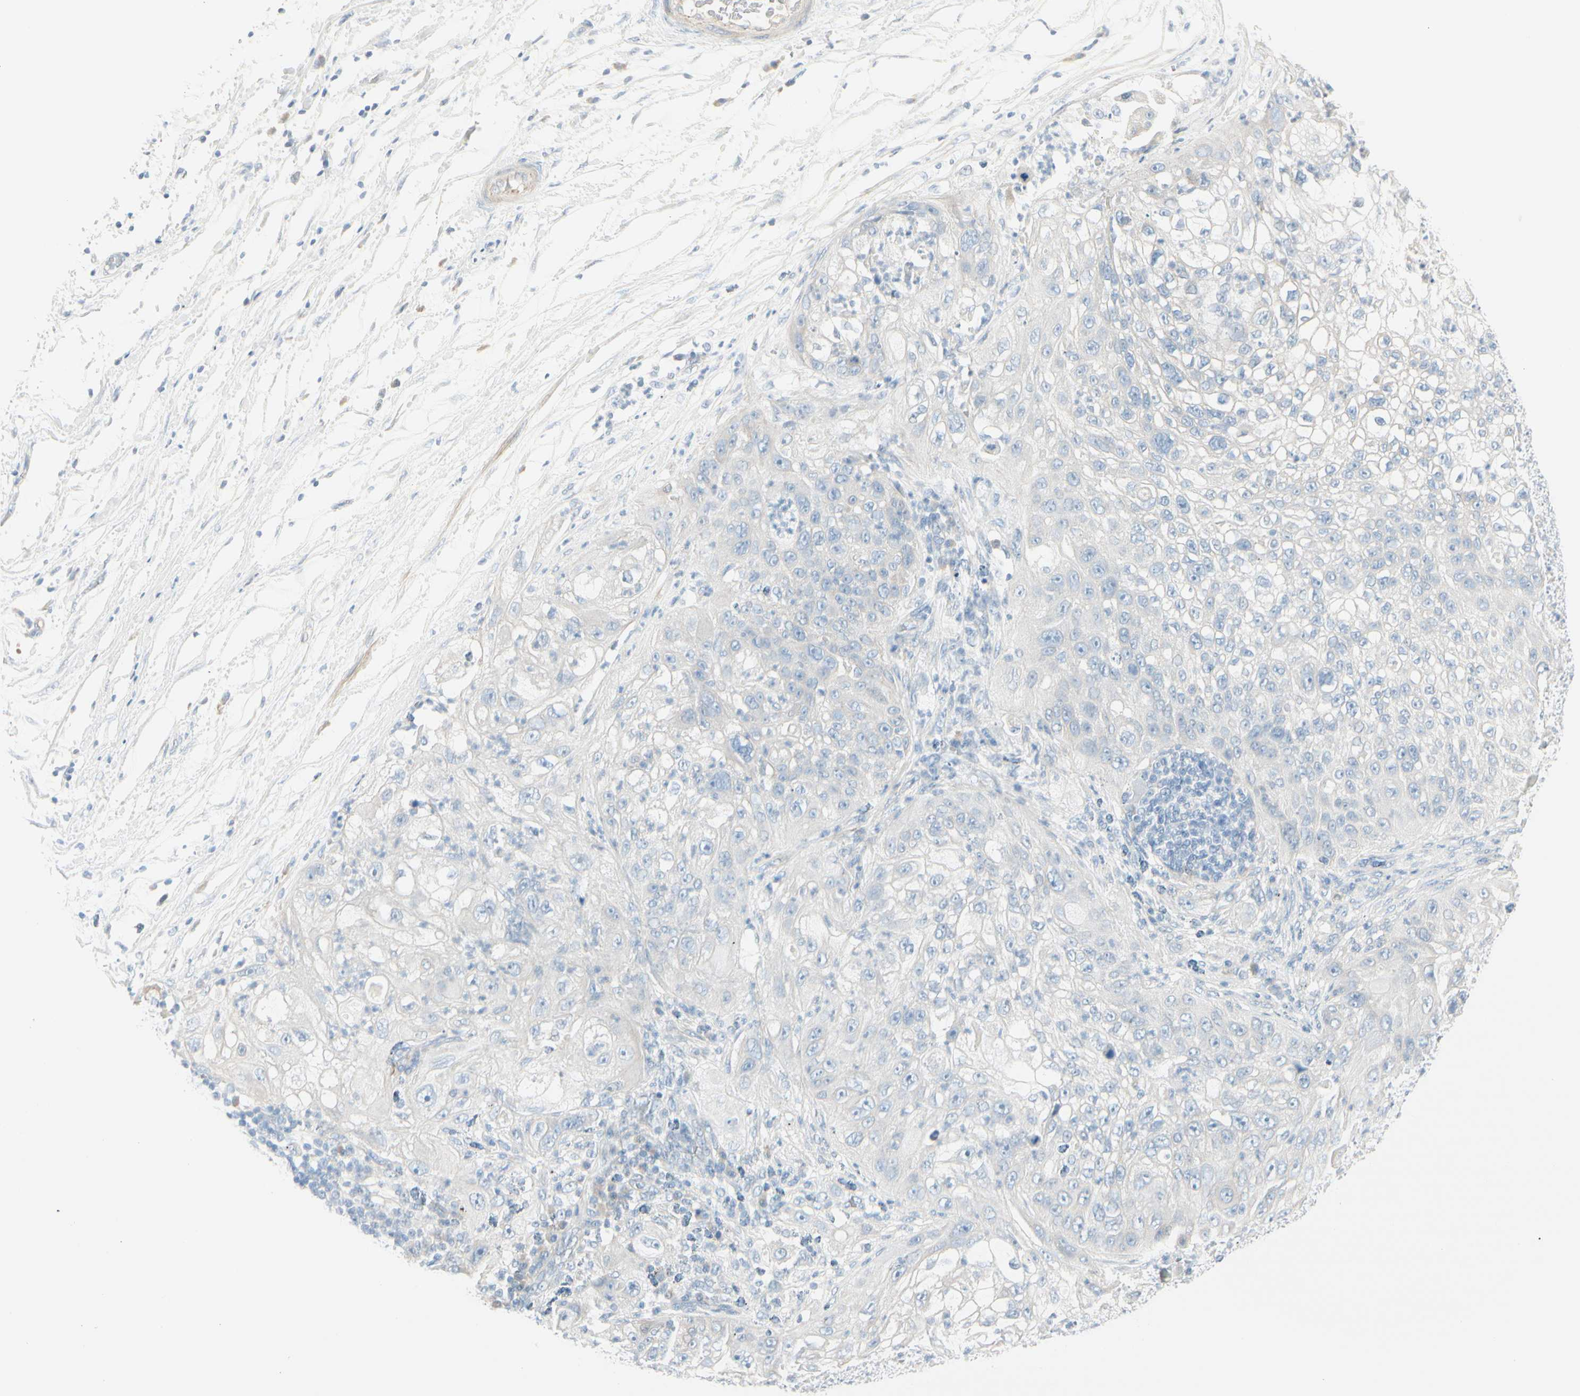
{"staining": {"intensity": "negative", "quantity": "none", "location": "none"}, "tissue": "lung cancer", "cell_type": "Tumor cells", "image_type": "cancer", "snomed": [{"axis": "morphology", "description": "Inflammation, NOS"}, {"axis": "morphology", "description": "Squamous cell carcinoma, NOS"}, {"axis": "topography", "description": "Lymph node"}, {"axis": "topography", "description": "Soft tissue"}, {"axis": "topography", "description": "Lung"}], "caption": "A histopathology image of lung squamous cell carcinoma stained for a protein exhibits no brown staining in tumor cells. The staining is performed using DAB brown chromogen with nuclei counter-stained in using hematoxylin.", "gene": "CDHR5", "patient": {"sex": "male", "age": 66}}